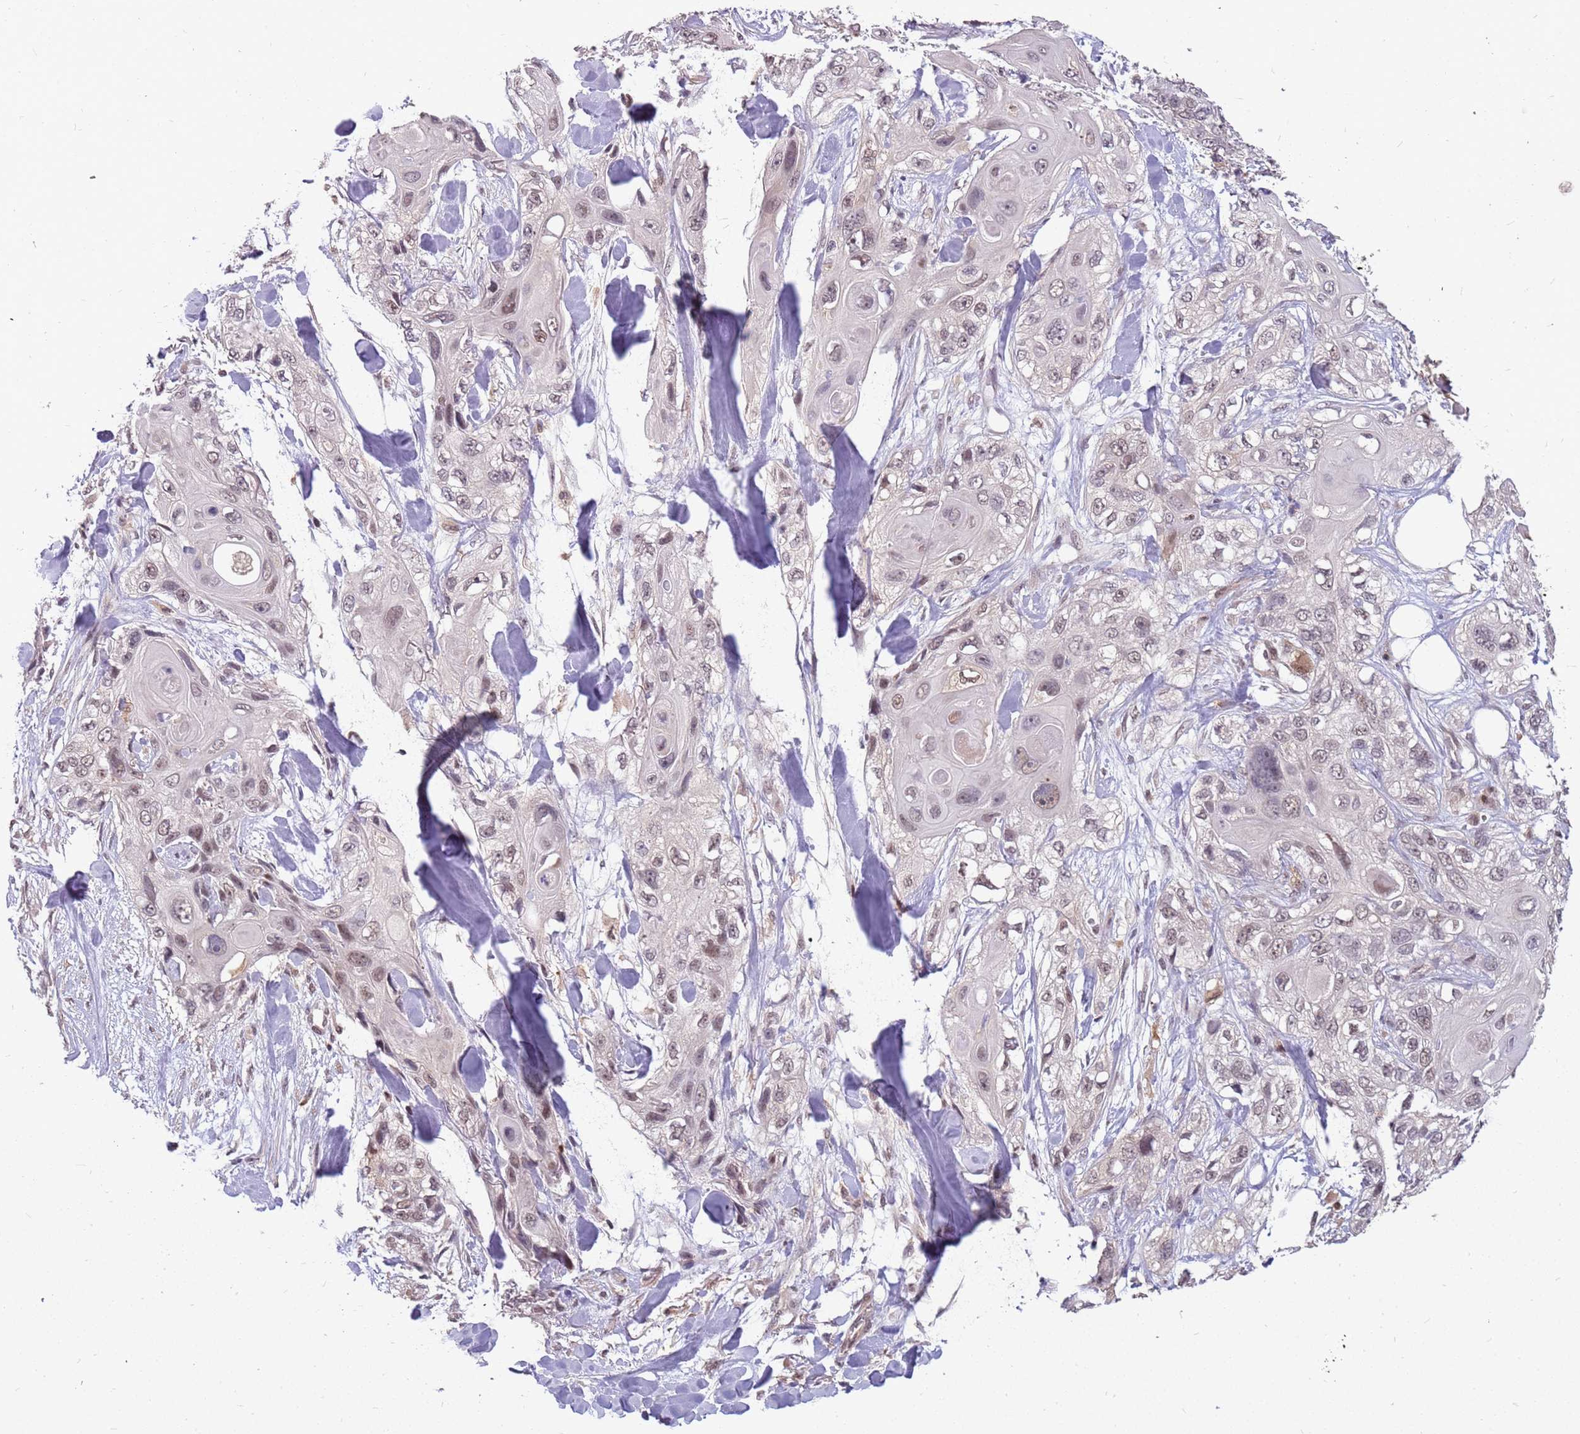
{"staining": {"intensity": "weak", "quantity": "<25%", "location": "nuclear"}, "tissue": "skin cancer", "cell_type": "Tumor cells", "image_type": "cancer", "snomed": [{"axis": "morphology", "description": "Normal tissue, NOS"}, {"axis": "morphology", "description": "Squamous cell carcinoma, NOS"}, {"axis": "topography", "description": "Skin"}], "caption": "A micrograph of skin squamous cell carcinoma stained for a protein shows no brown staining in tumor cells.", "gene": "GBP2", "patient": {"sex": "male", "age": 72}}